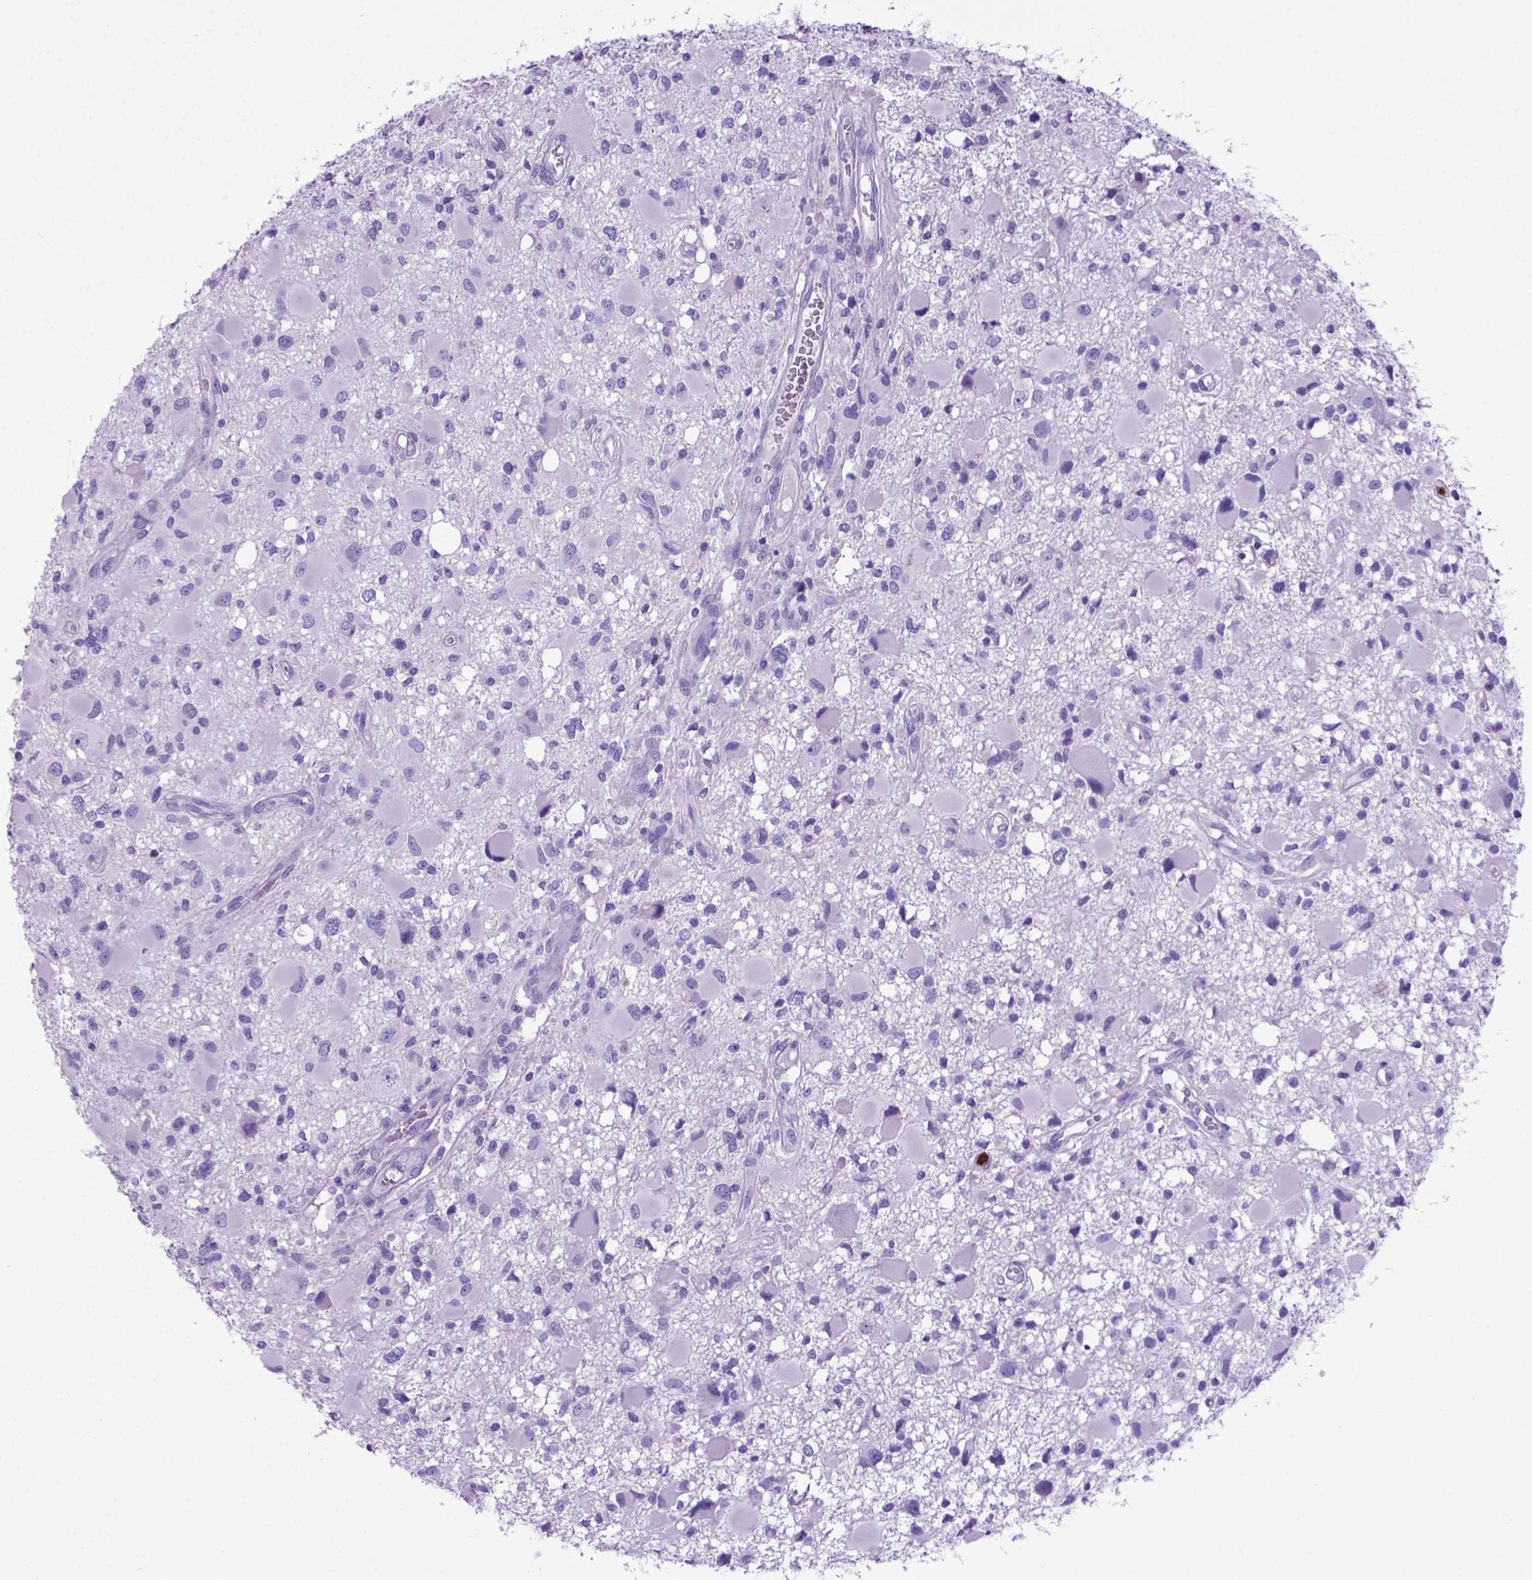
{"staining": {"intensity": "negative", "quantity": "none", "location": "none"}, "tissue": "glioma", "cell_type": "Tumor cells", "image_type": "cancer", "snomed": [{"axis": "morphology", "description": "Glioma, malignant, High grade"}, {"axis": "topography", "description": "Brain"}], "caption": "Immunohistochemistry of glioma exhibits no expression in tumor cells.", "gene": "LZTR1", "patient": {"sex": "male", "age": 54}}